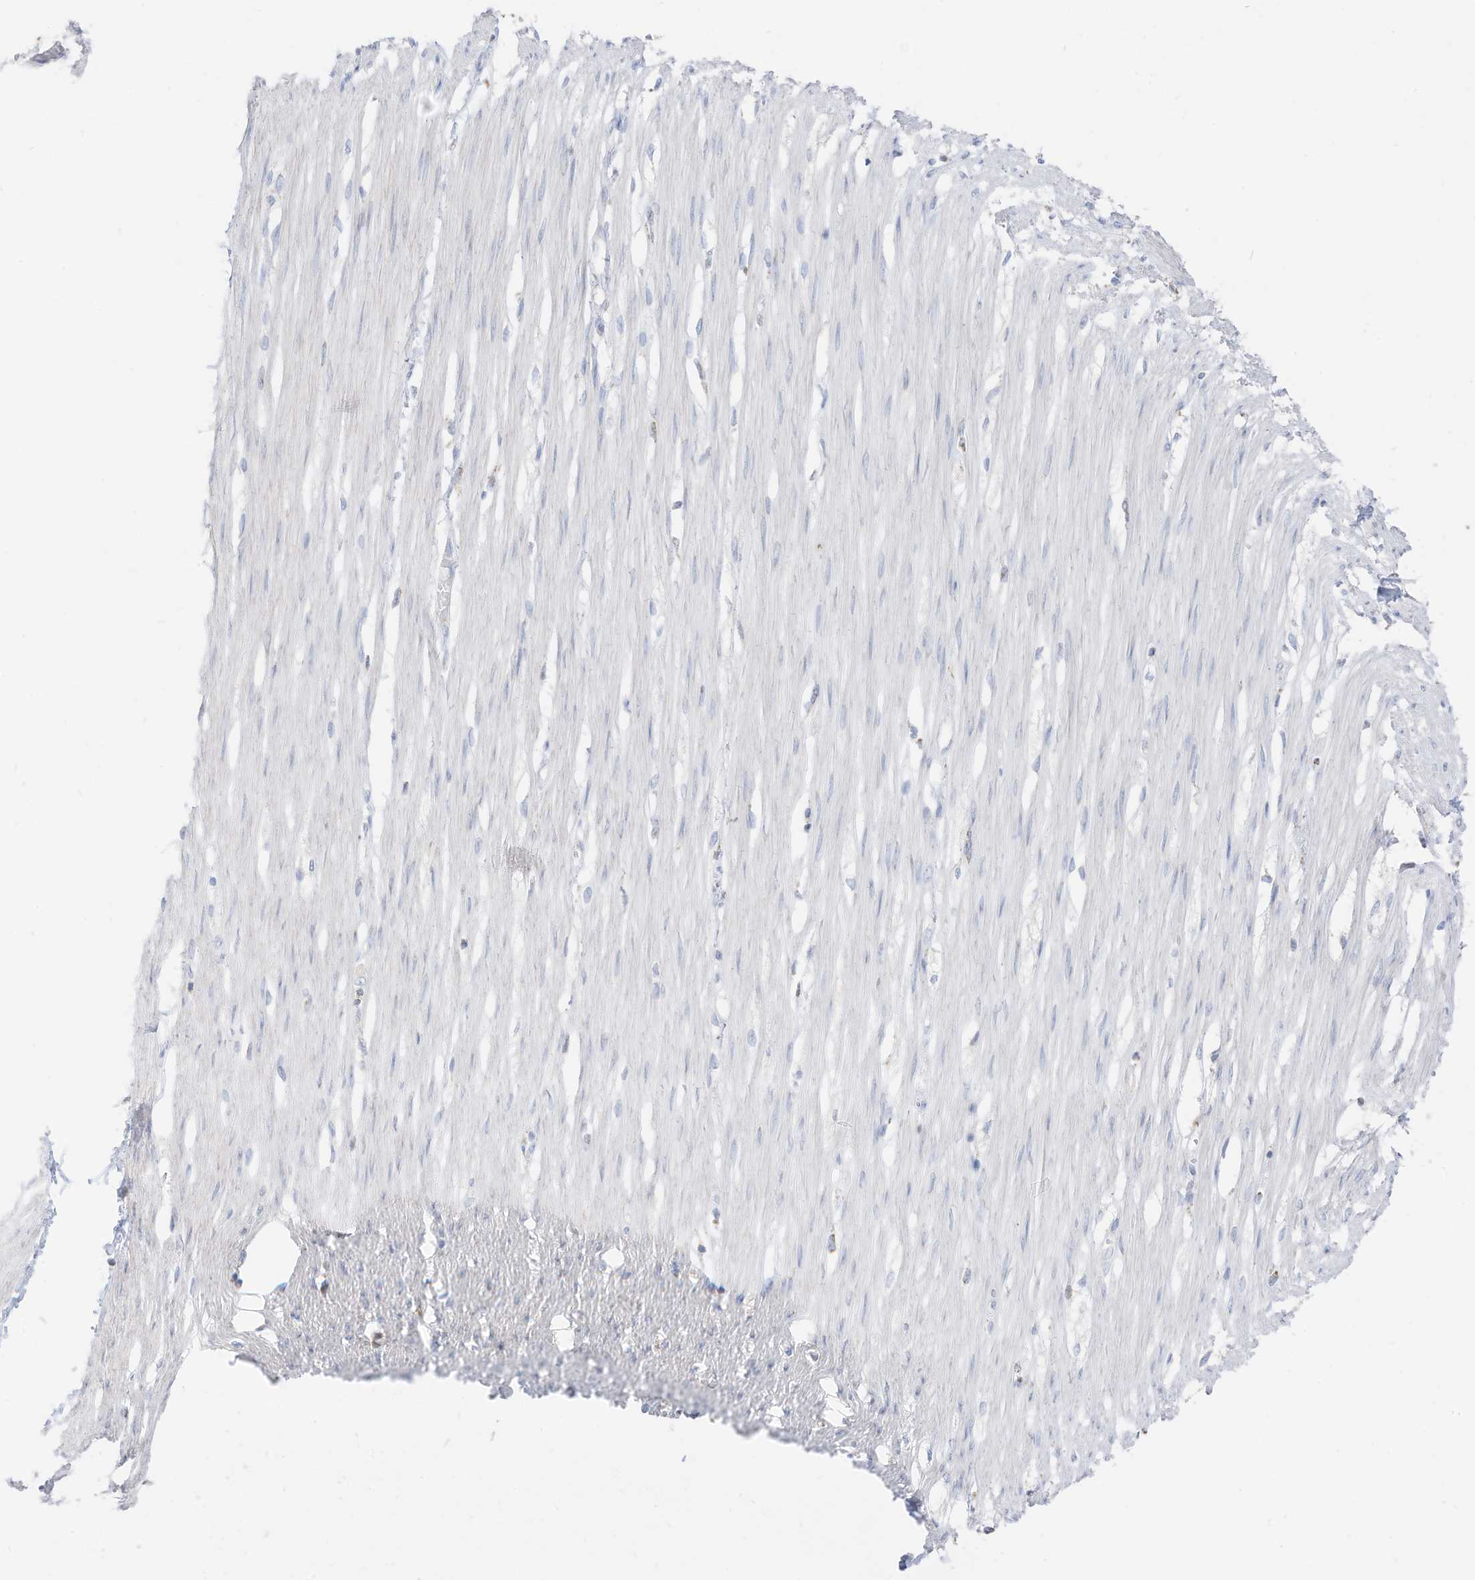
{"staining": {"intensity": "negative", "quantity": "none", "location": "none"}, "tissue": "smooth muscle", "cell_type": "Smooth muscle cells", "image_type": "normal", "snomed": [{"axis": "morphology", "description": "Normal tissue, NOS"}, {"axis": "morphology", "description": "Adenocarcinoma, NOS"}, {"axis": "topography", "description": "Colon"}, {"axis": "topography", "description": "Peripheral nerve tissue"}], "caption": "This is an immunohistochemistry micrograph of normal smooth muscle. There is no positivity in smooth muscle cells.", "gene": "ETHE1", "patient": {"sex": "male", "age": 14}}